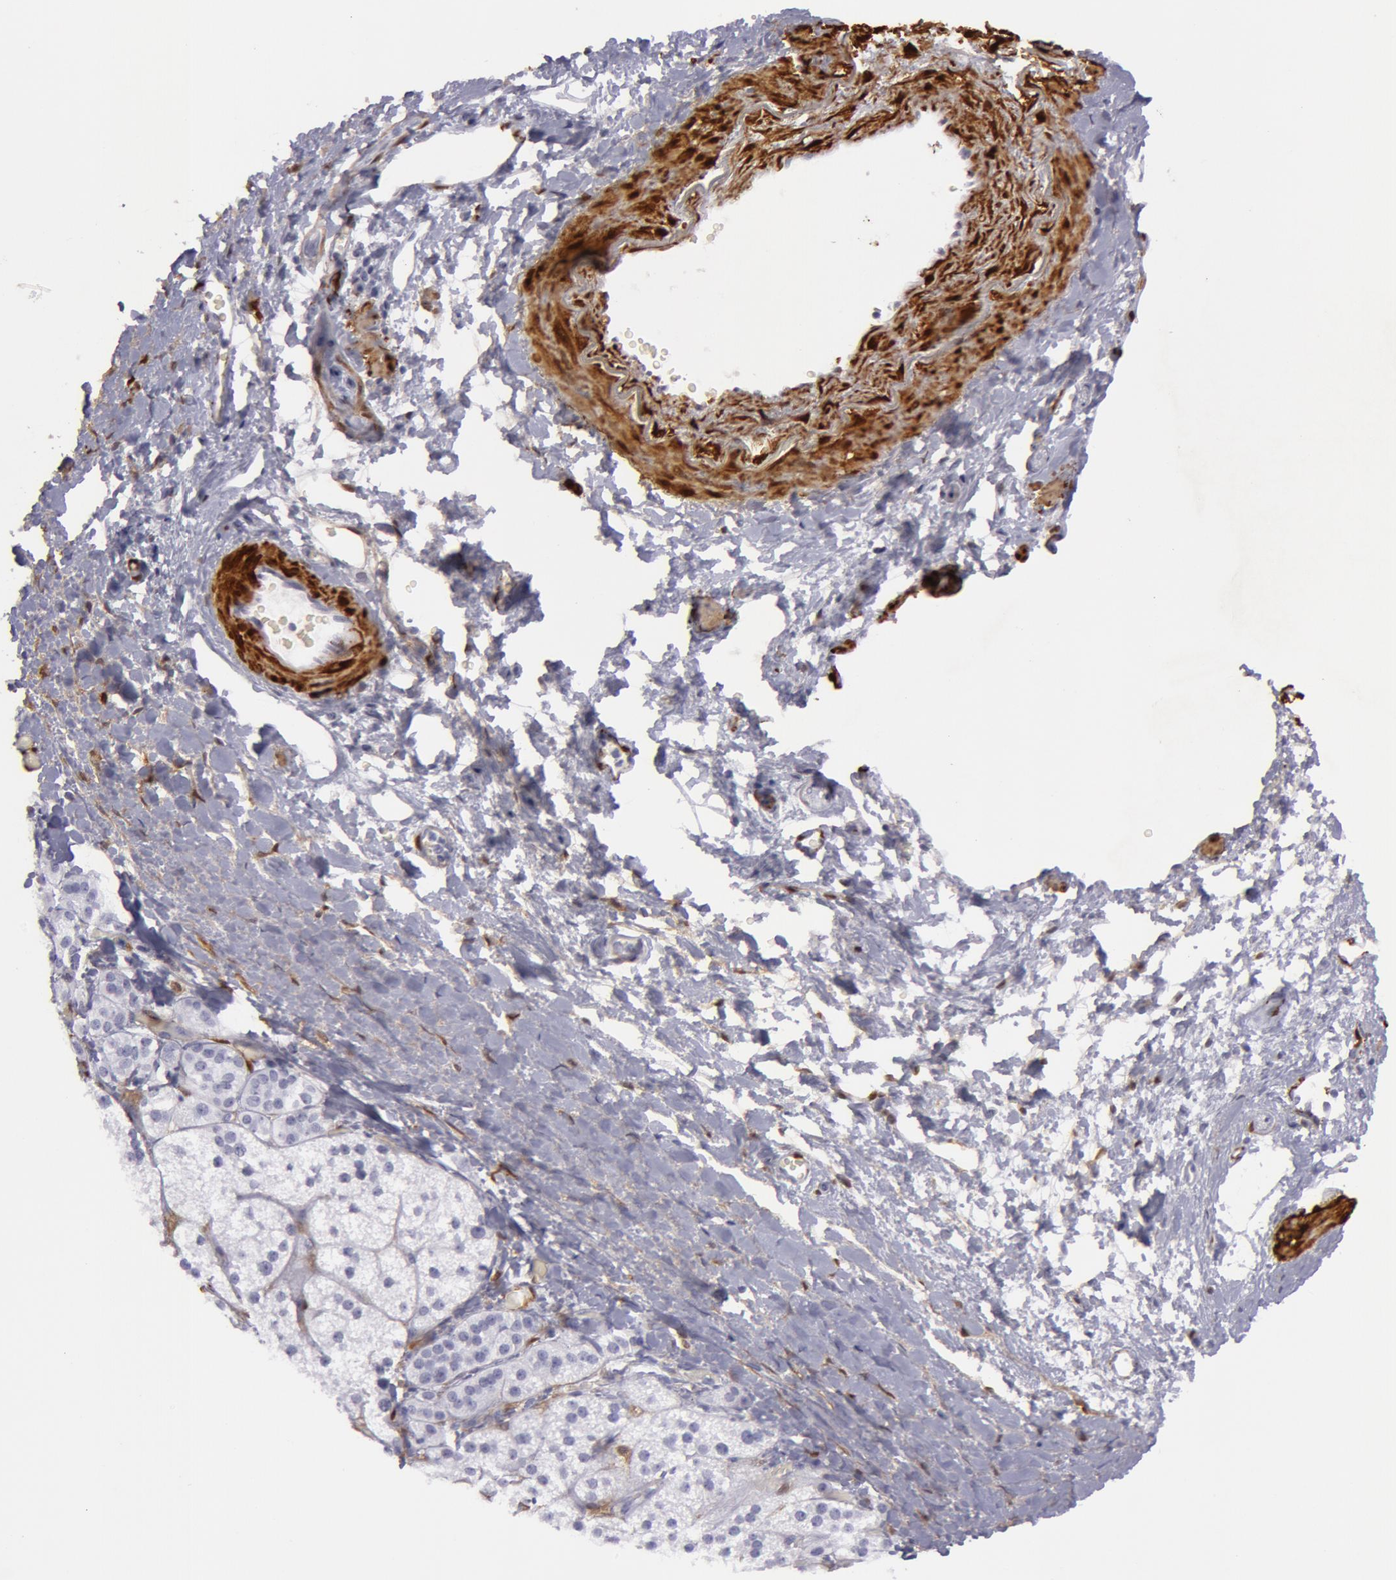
{"staining": {"intensity": "negative", "quantity": "none", "location": "none"}, "tissue": "adrenal gland", "cell_type": "Glandular cells", "image_type": "normal", "snomed": [{"axis": "morphology", "description": "Normal tissue, NOS"}, {"axis": "topography", "description": "Adrenal gland"}], "caption": "There is no significant expression in glandular cells of adrenal gland. Nuclei are stained in blue.", "gene": "TAGLN", "patient": {"sex": "female", "age": 60}}